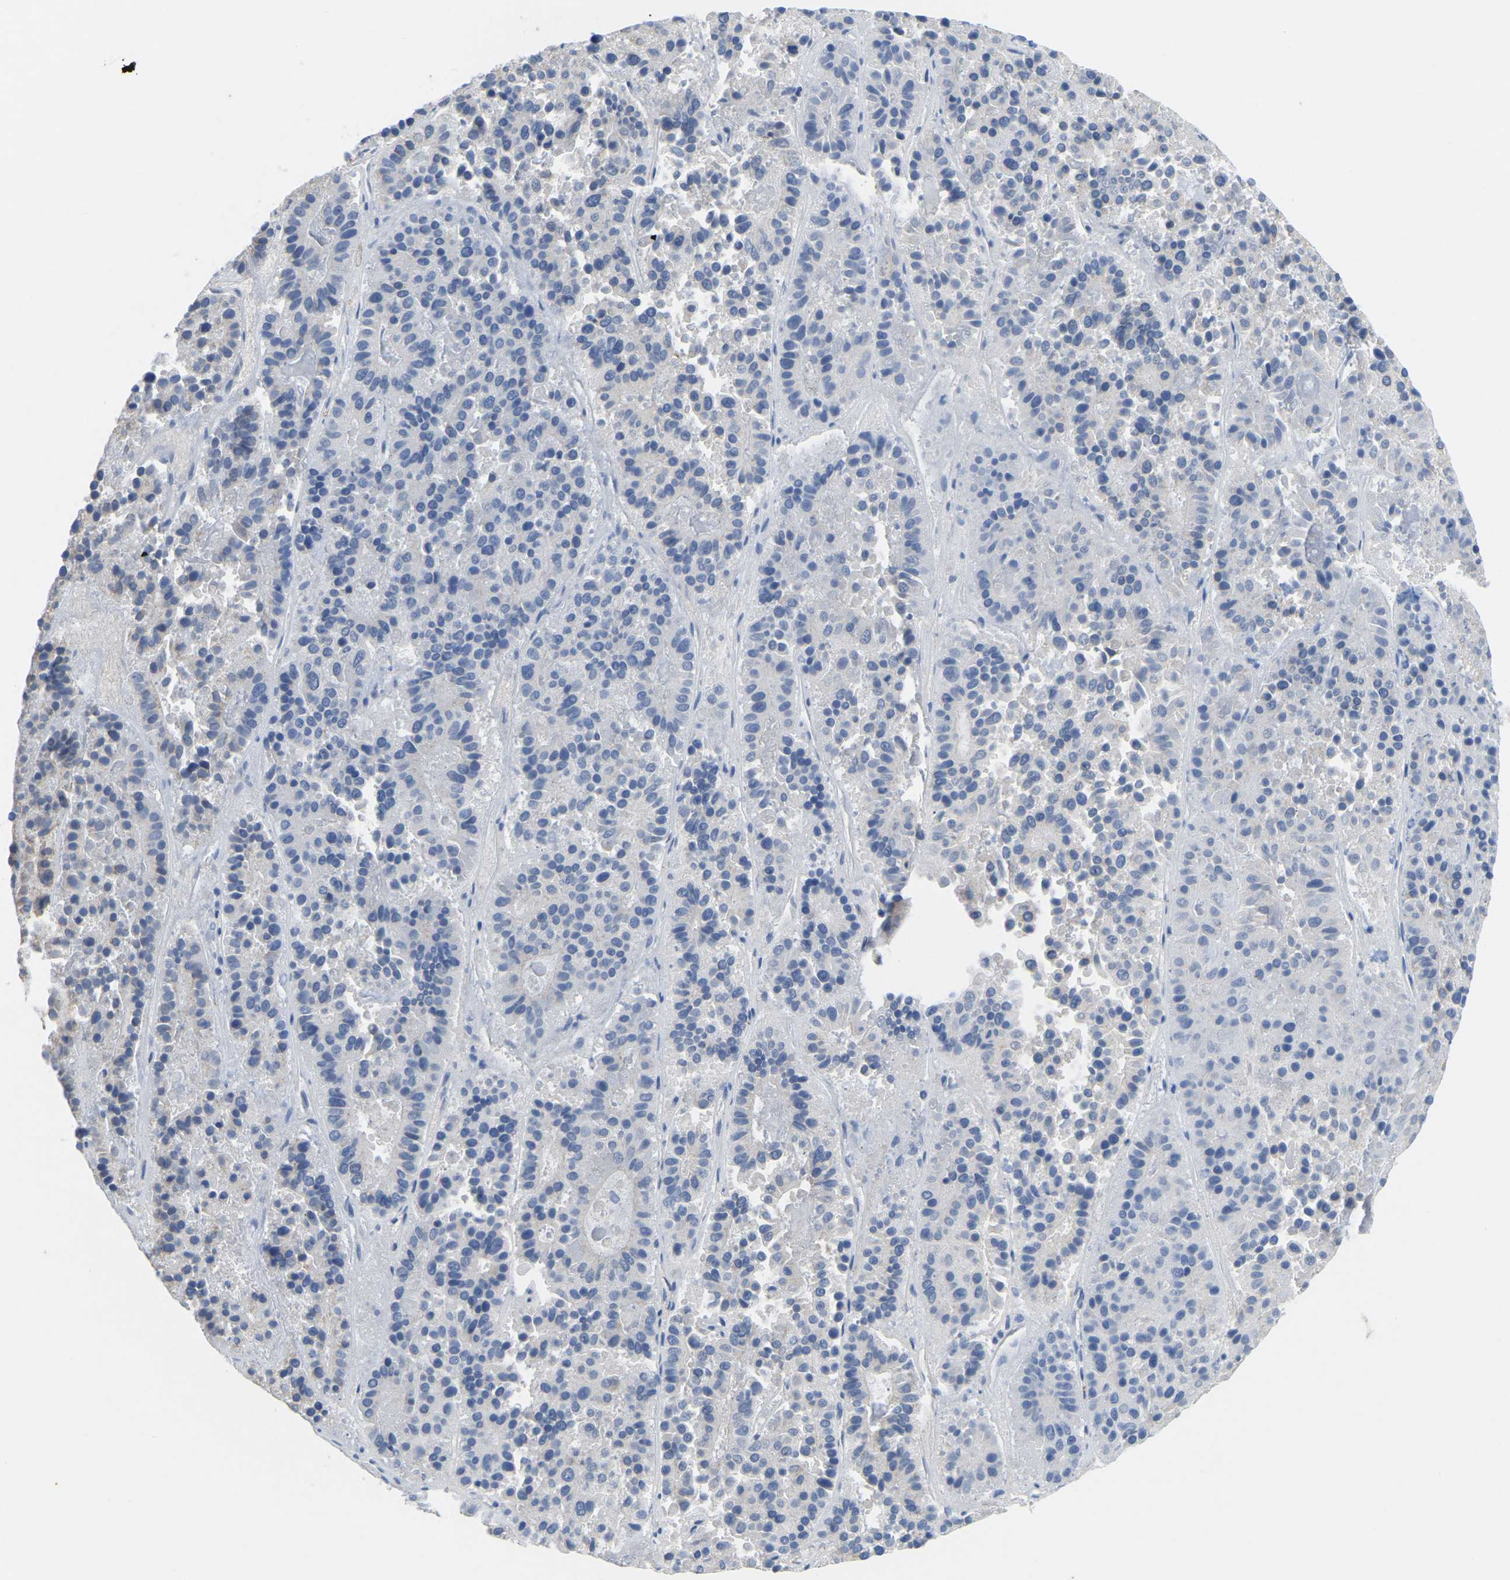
{"staining": {"intensity": "negative", "quantity": "none", "location": "none"}, "tissue": "pancreatic cancer", "cell_type": "Tumor cells", "image_type": "cancer", "snomed": [{"axis": "morphology", "description": "Adenocarcinoma, NOS"}, {"axis": "topography", "description": "Pancreas"}], "caption": "Tumor cells are negative for brown protein staining in pancreatic cancer. (DAB immunohistochemistry with hematoxylin counter stain).", "gene": "SERPINB5", "patient": {"sex": "male", "age": 50}}